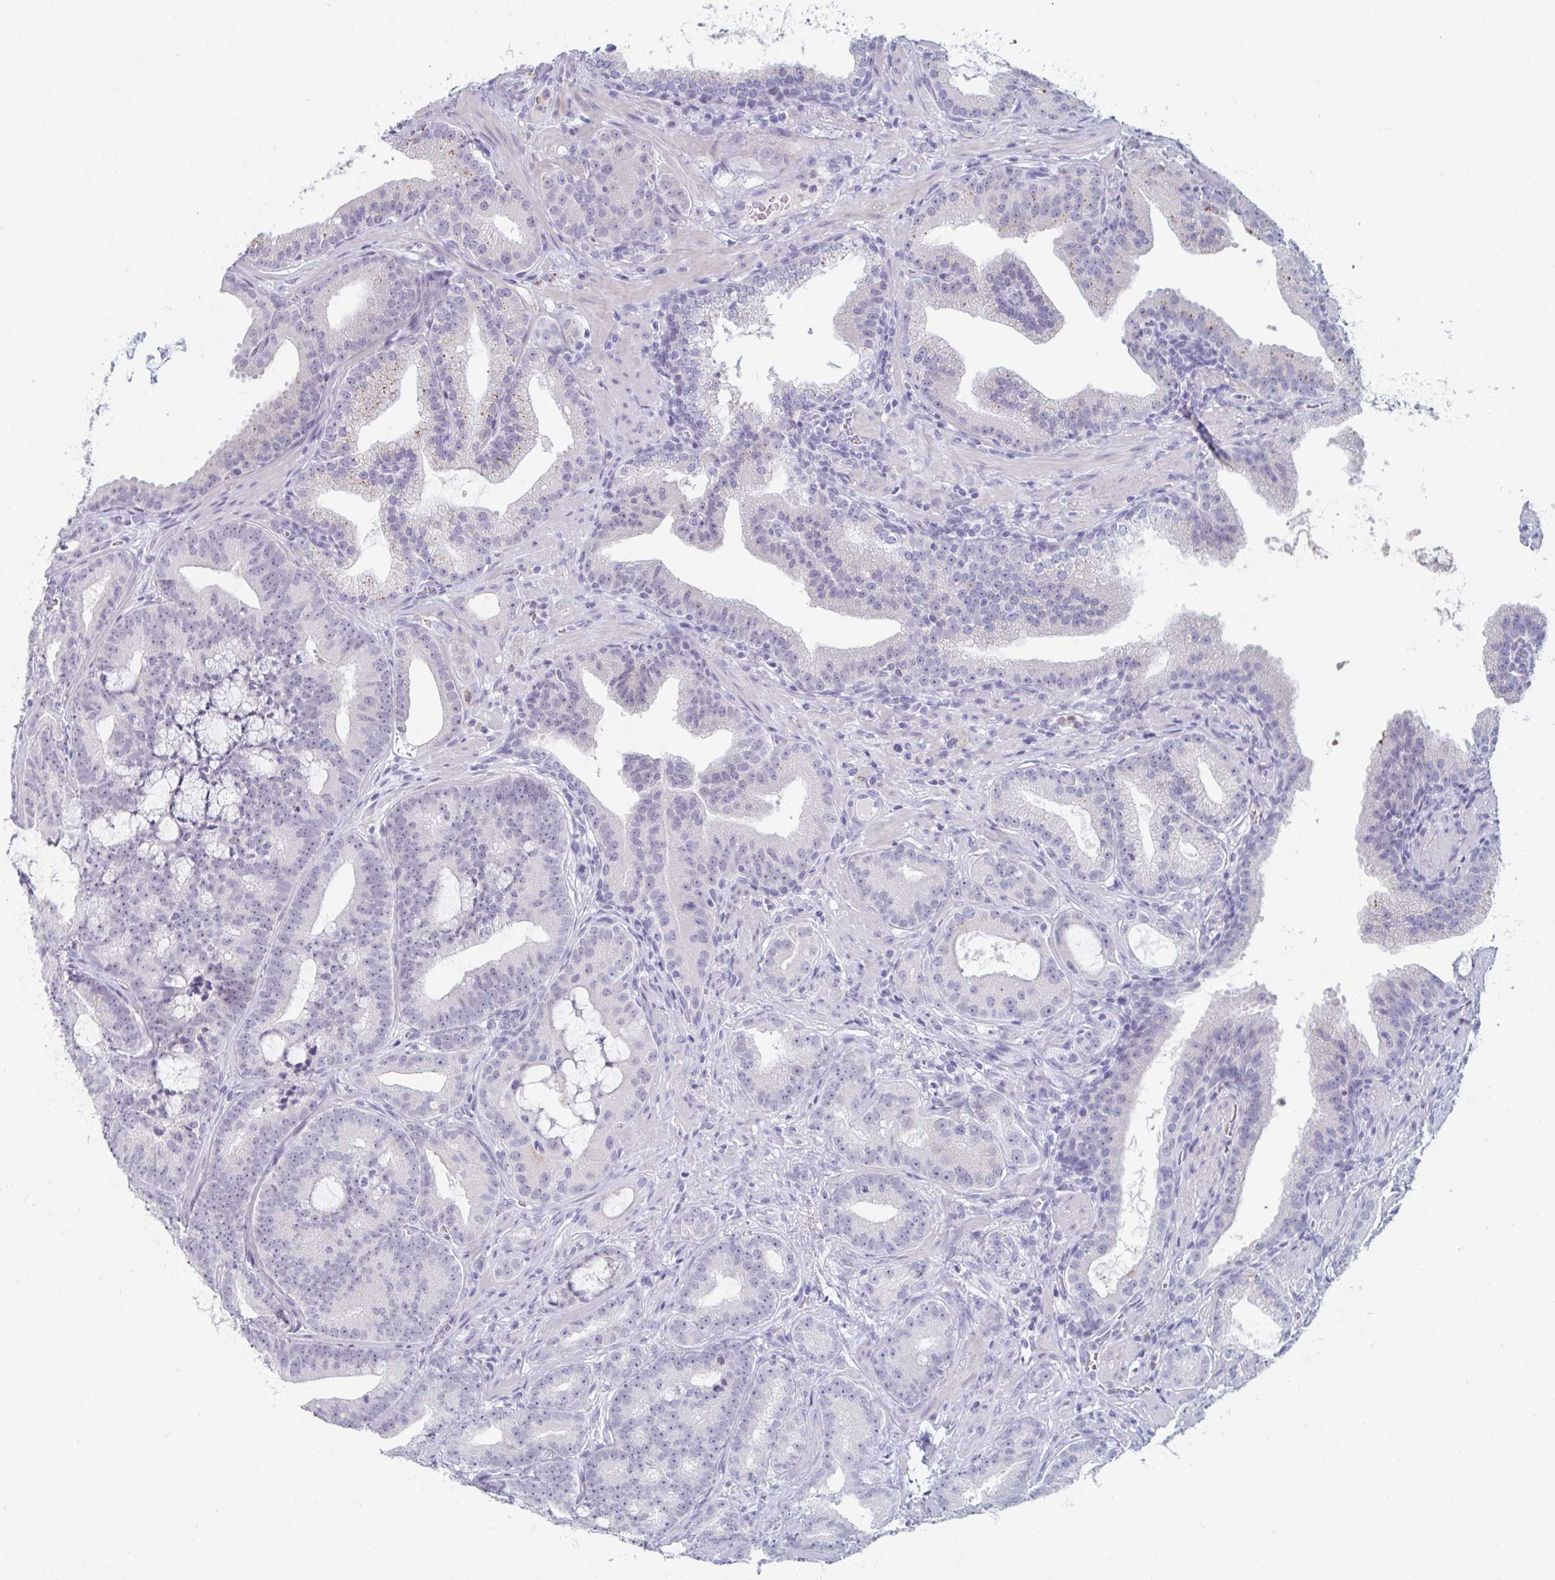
{"staining": {"intensity": "negative", "quantity": "none", "location": "none"}, "tissue": "prostate cancer", "cell_type": "Tumor cells", "image_type": "cancer", "snomed": [{"axis": "morphology", "description": "Adenocarcinoma, High grade"}, {"axis": "topography", "description": "Prostate"}], "caption": "Immunohistochemistry micrograph of prostate cancer (adenocarcinoma (high-grade)) stained for a protein (brown), which exhibits no positivity in tumor cells.", "gene": "RUBCN", "patient": {"sex": "male", "age": 65}}